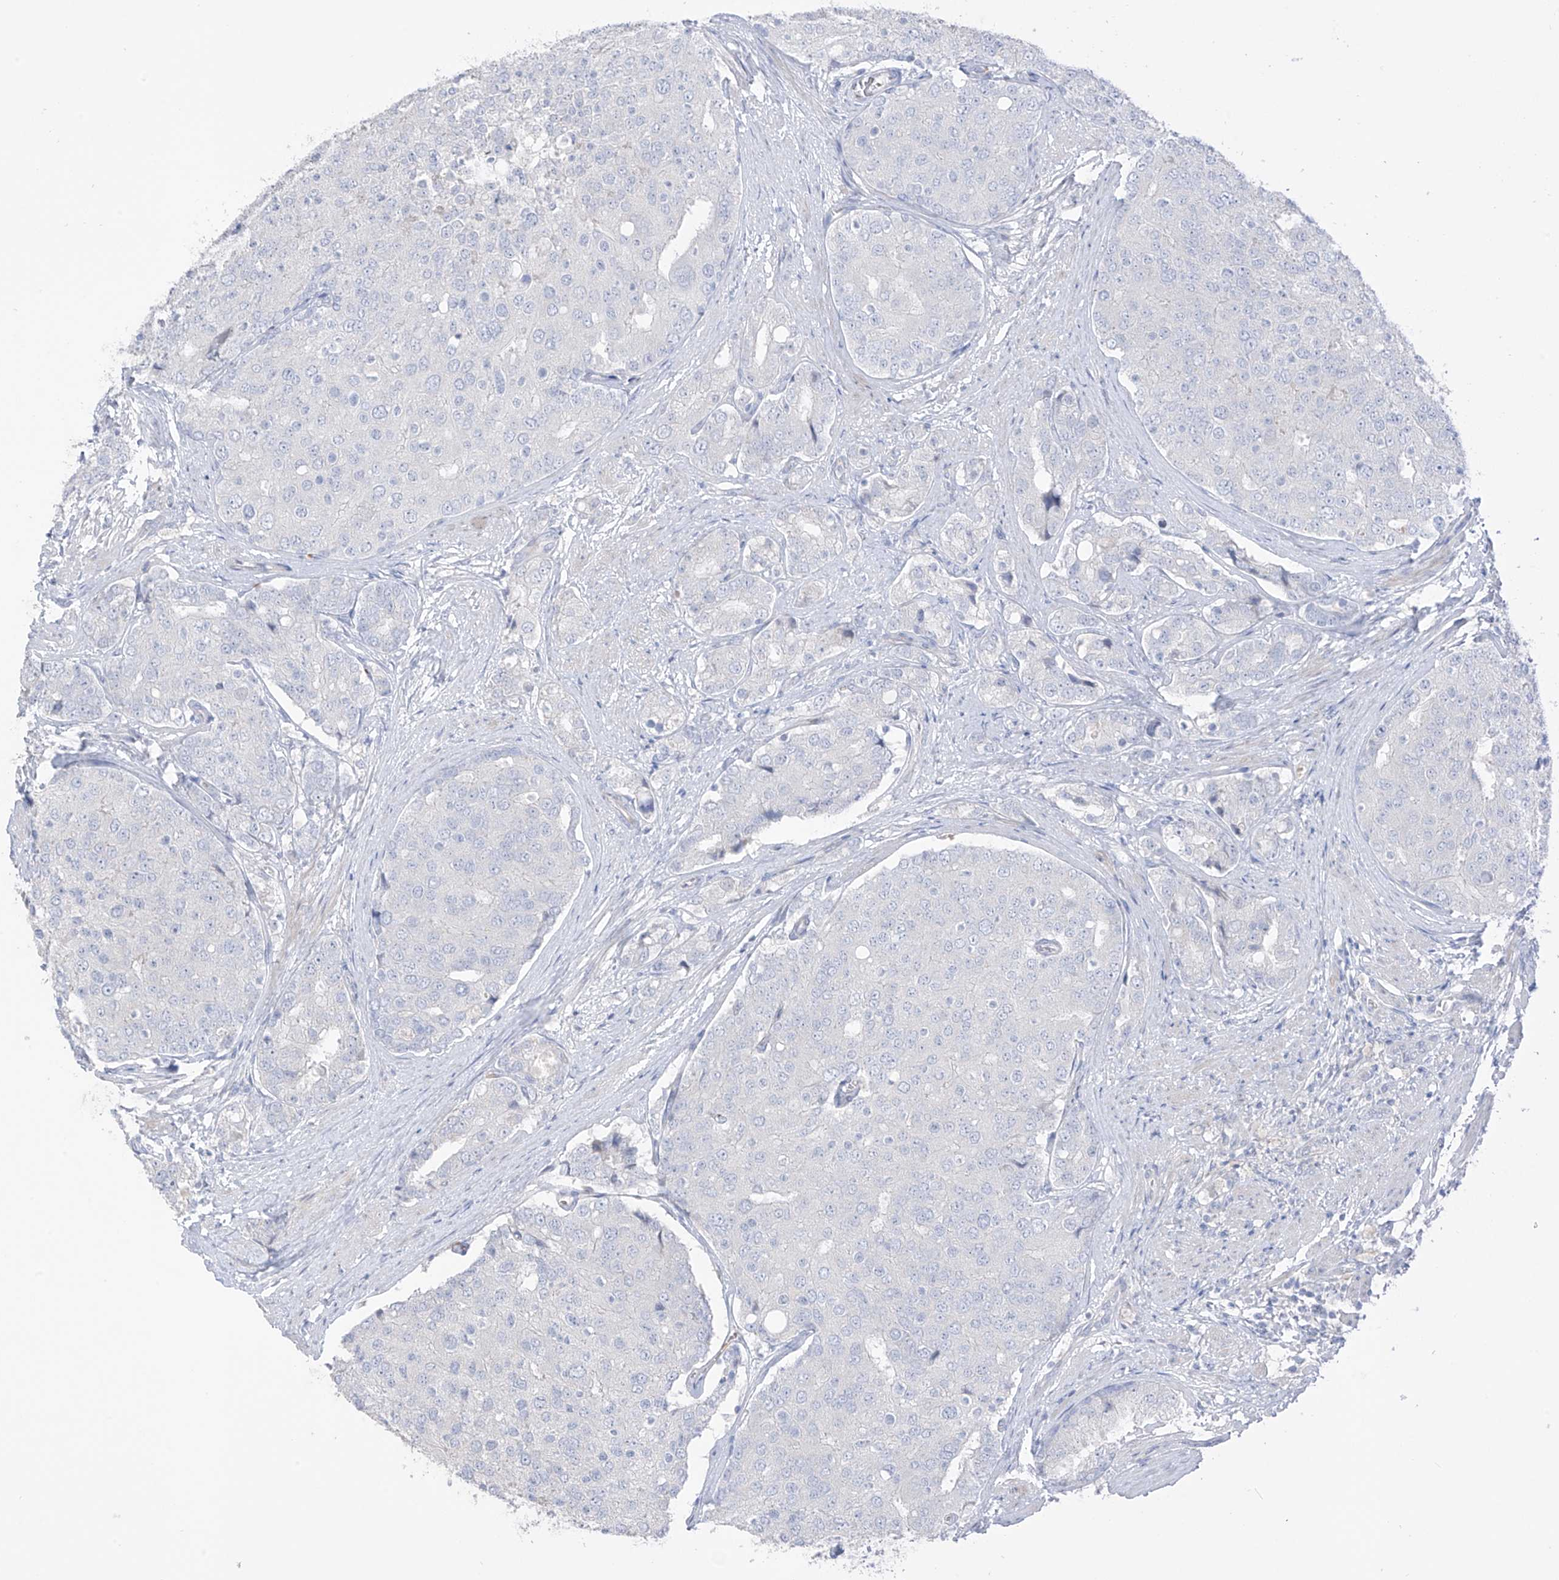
{"staining": {"intensity": "negative", "quantity": "none", "location": "none"}, "tissue": "prostate cancer", "cell_type": "Tumor cells", "image_type": "cancer", "snomed": [{"axis": "morphology", "description": "Adenocarcinoma, High grade"}, {"axis": "topography", "description": "Prostate"}], "caption": "The histopathology image shows no staining of tumor cells in prostate high-grade adenocarcinoma.", "gene": "ASPRV1", "patient": {"sex": "male", "age": 50}}